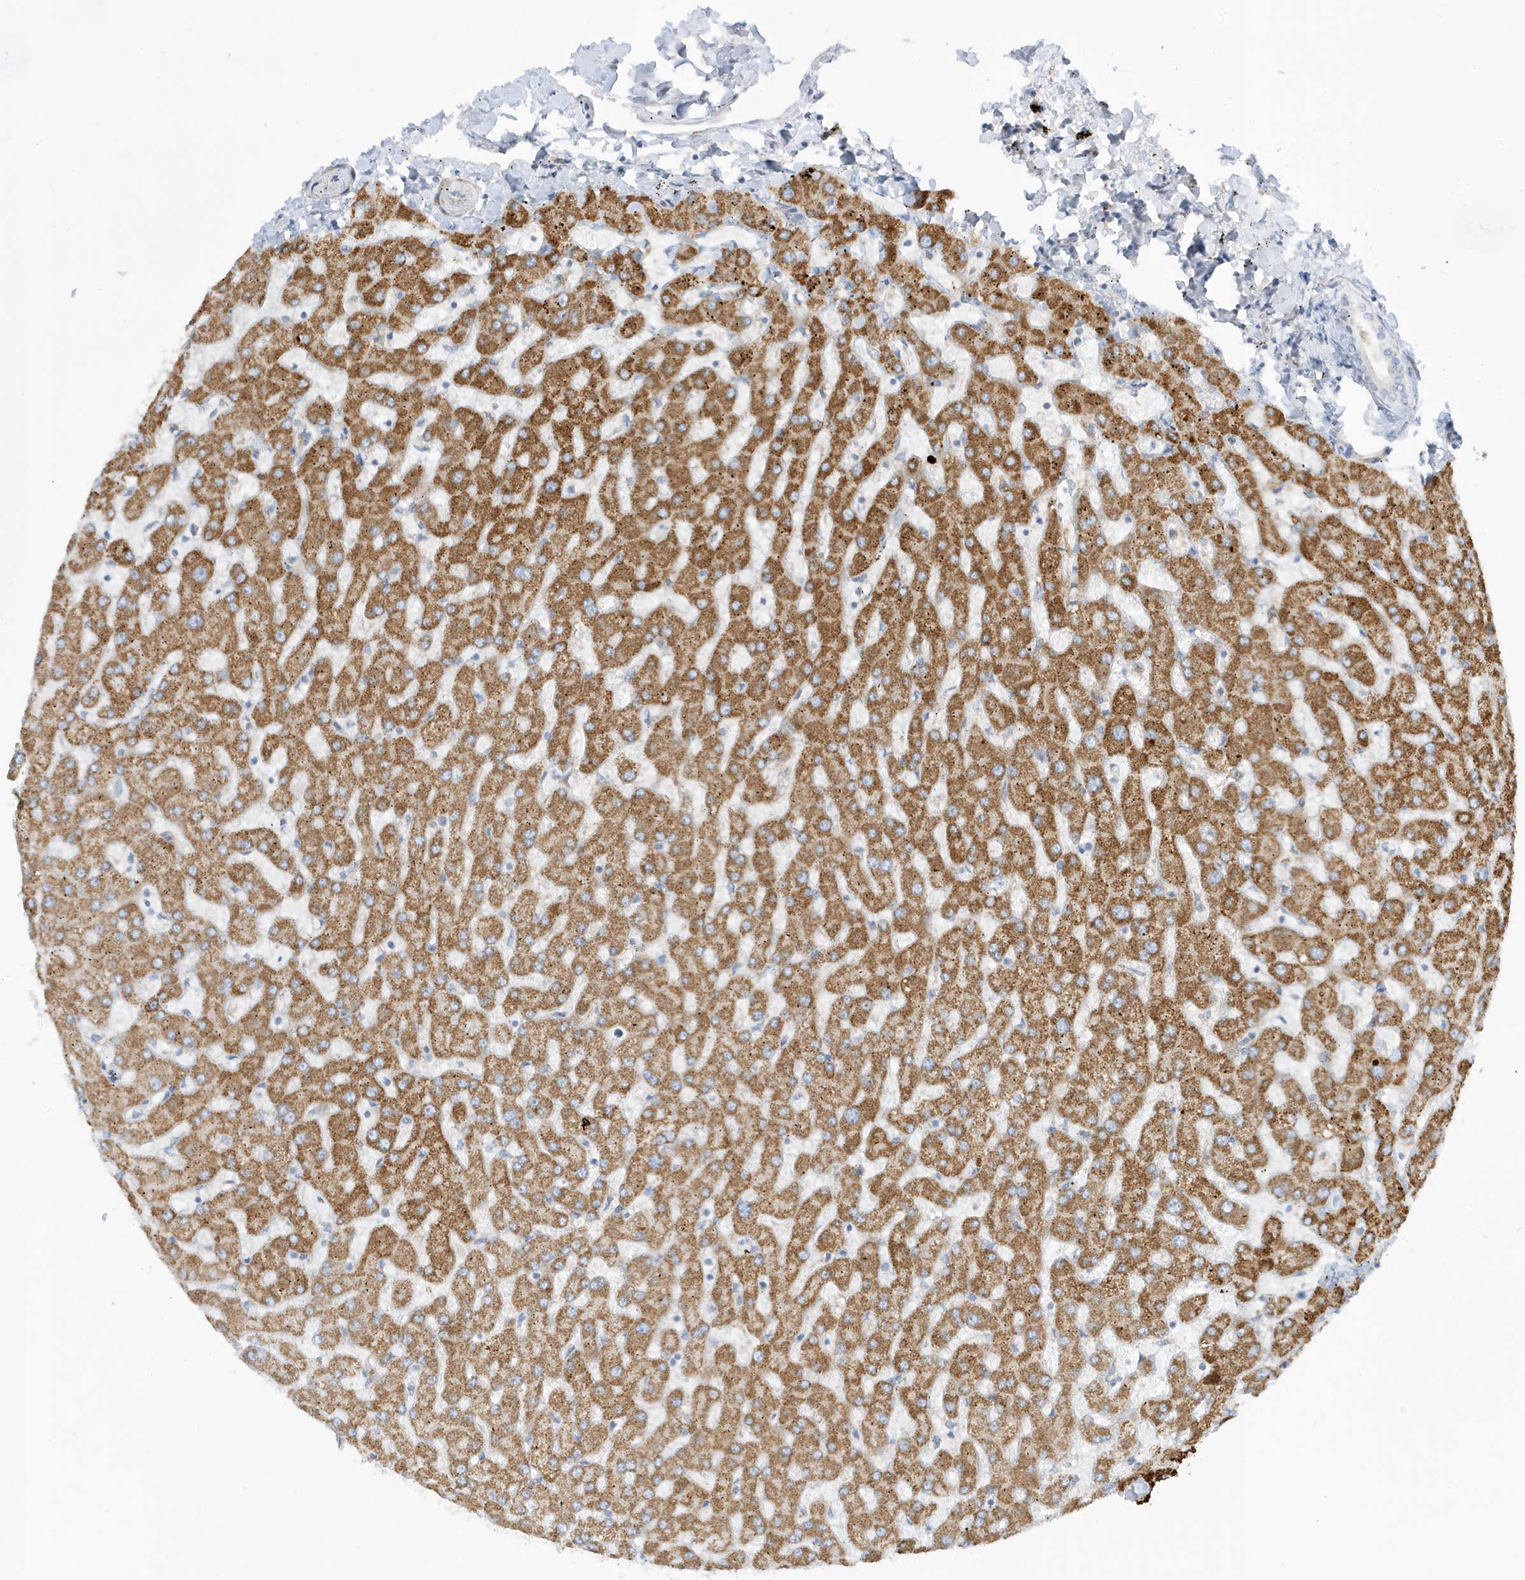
{"staining": {"intensity": "negative", "quantity": "none", "location": "none"}, "tissue": "liver", "cell_type": "Cholangiocytes", "image_type": "normal", "snomed": [{"axis": "morphology", "description": "Normal tissue, NOS"}, {"axis": "topography", "description": "Liver"}], "caption": "Liver was stained to show a protein in brown. There is no significant staining in cholangiocytes.", "gene": "IFT57", "patient": {"sex": "female", "age": 63}}